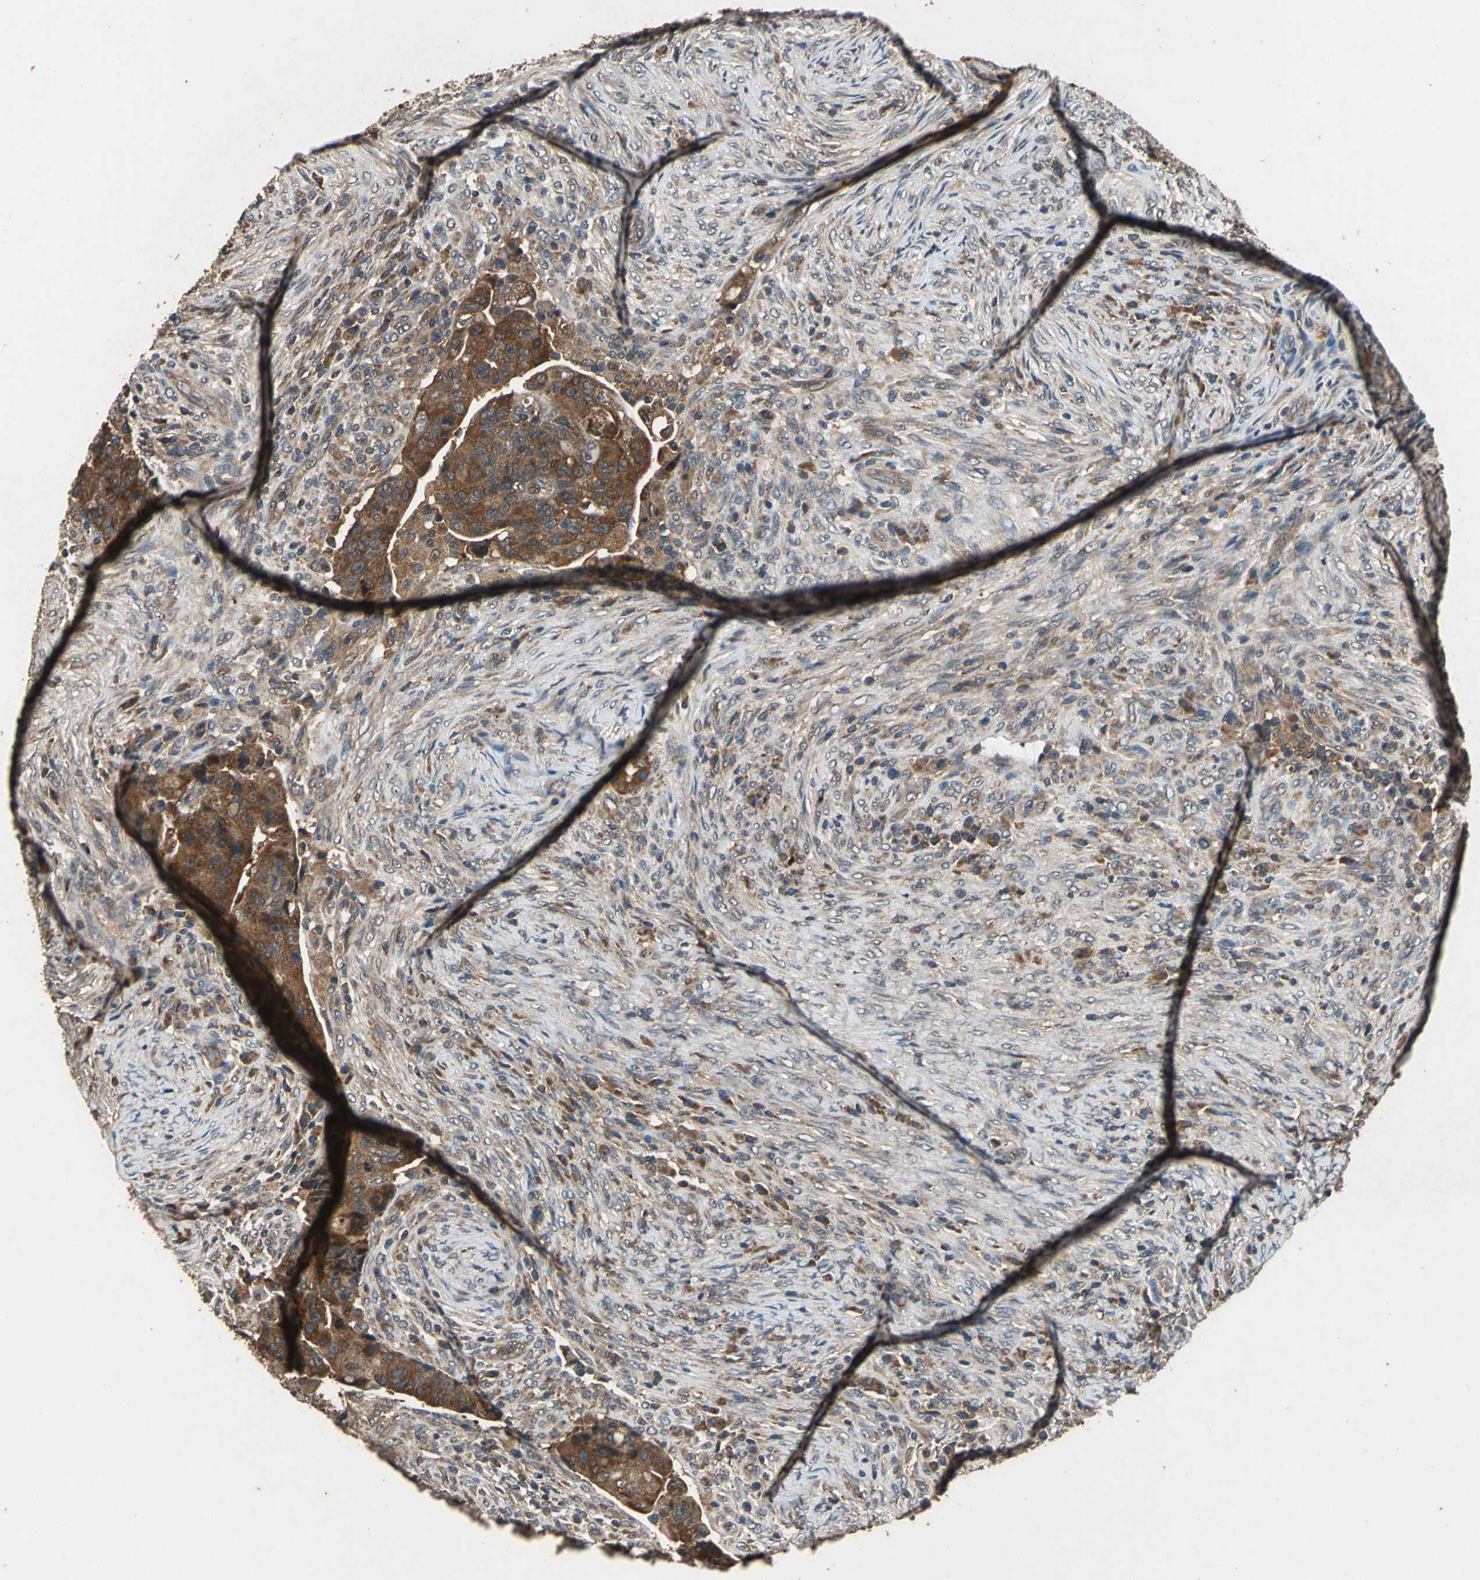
{"staining": {"intensity": "strong", "quantity": ">75%", "location": "cytoplasmic/membranous"}, "tissue": "colorectal cancer", "cell_type": "Tumor cells", "image_type": "cancer", "snomed": [{"axis": "morphology", "description": "Adenocarcinoma, NOS"}, {"axis": "topography", "description": "Rectum"}], "caption": "Immunohistochemical staining of colorectal cancer (adenocarcinoma) shows high levels of strong cytoplasmic/membranous positivity in about >75% of tumor cells.", "gene": "ZNF608", "patient": {"sex": "female", "age": 71}}